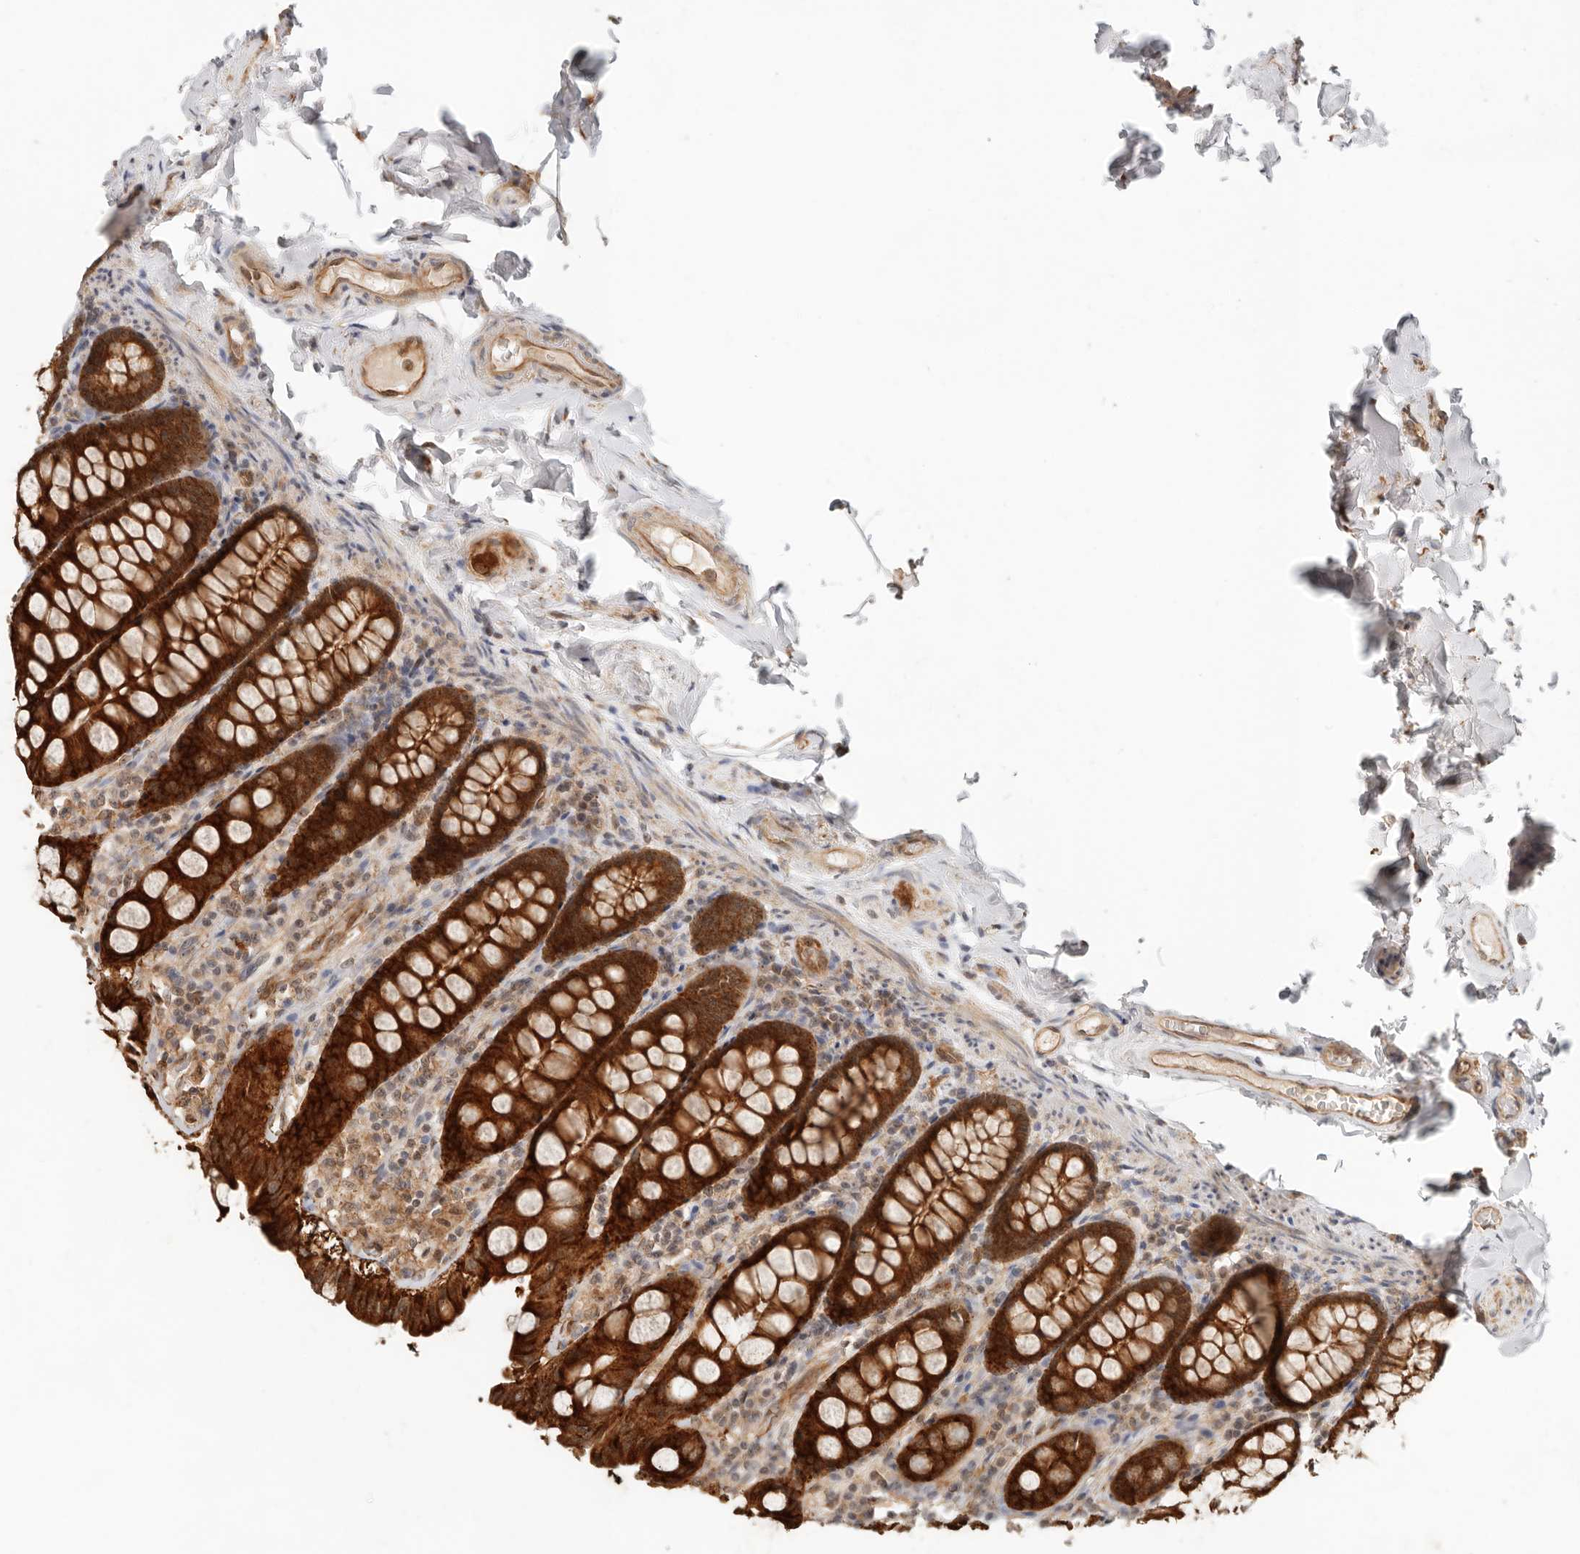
{"staining": {"intensity": "moderate", "quantity": ">75%", "location": "cytoplasmic/membranous,nuclear"}, "tissue": "colon", "cell_type": "Endothelial cells", "image_type": "normal", "snomed": [{"axis": "morphology", "description": "Normal tissue, NOS"}, {"axis": "topography", "description": "Colon"}, {"axis": "topography", "description": "Peripheral nerve tissue"}], "caption": "Immunohistochemistry (IHC) micrograph of benign human colon stained for a protein (brown), which displays medium levels of moderate cytoplasmic/membranous,nuclear positivity in about >75% of endothelial cells.", "gene": "HEXD", "patient": {"sex": "female", "age": 61}}